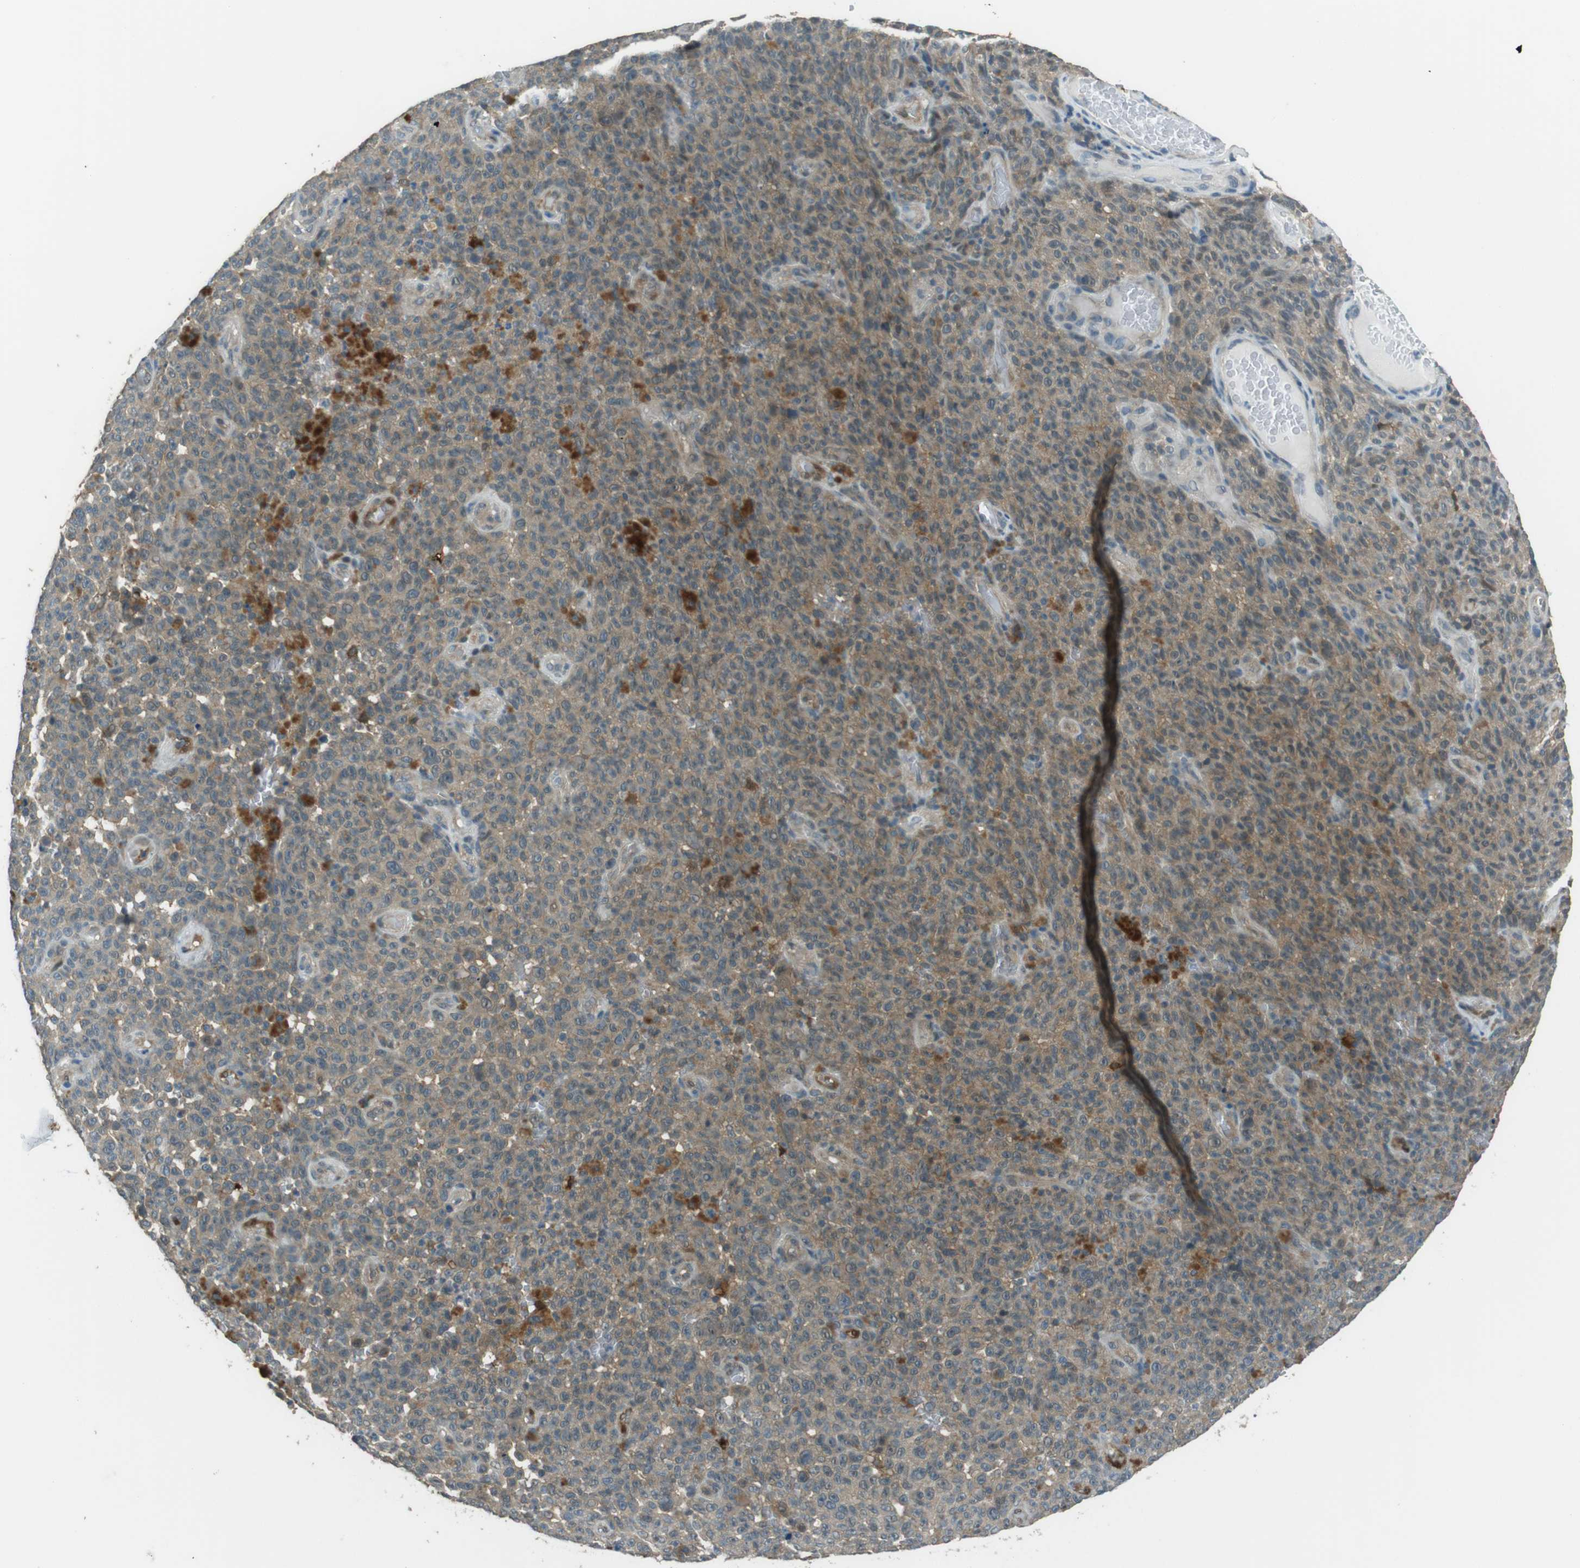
{"staining": {"intensity": "weak", "quantity": ">75%", "location": "cytoplasmic/membranous"}, "tissue": "melanoma", "cell_type": "Tumor cells", "image_type": "cancer", "snomed": [{"axis": "morphology", "description": "Malignant melanoma, NOS"}, {"axis": "topography", "description": "Skin"}], "caption": "High-power microscopy captured an immunohistochemistry (IHC) micrograph of melanoma, revealing weak cytoplasmic/membranous expression in approximately >75% of tumor cells.", "gene": "MFAP3", "patient": {"sex": "female", "age": 82}}